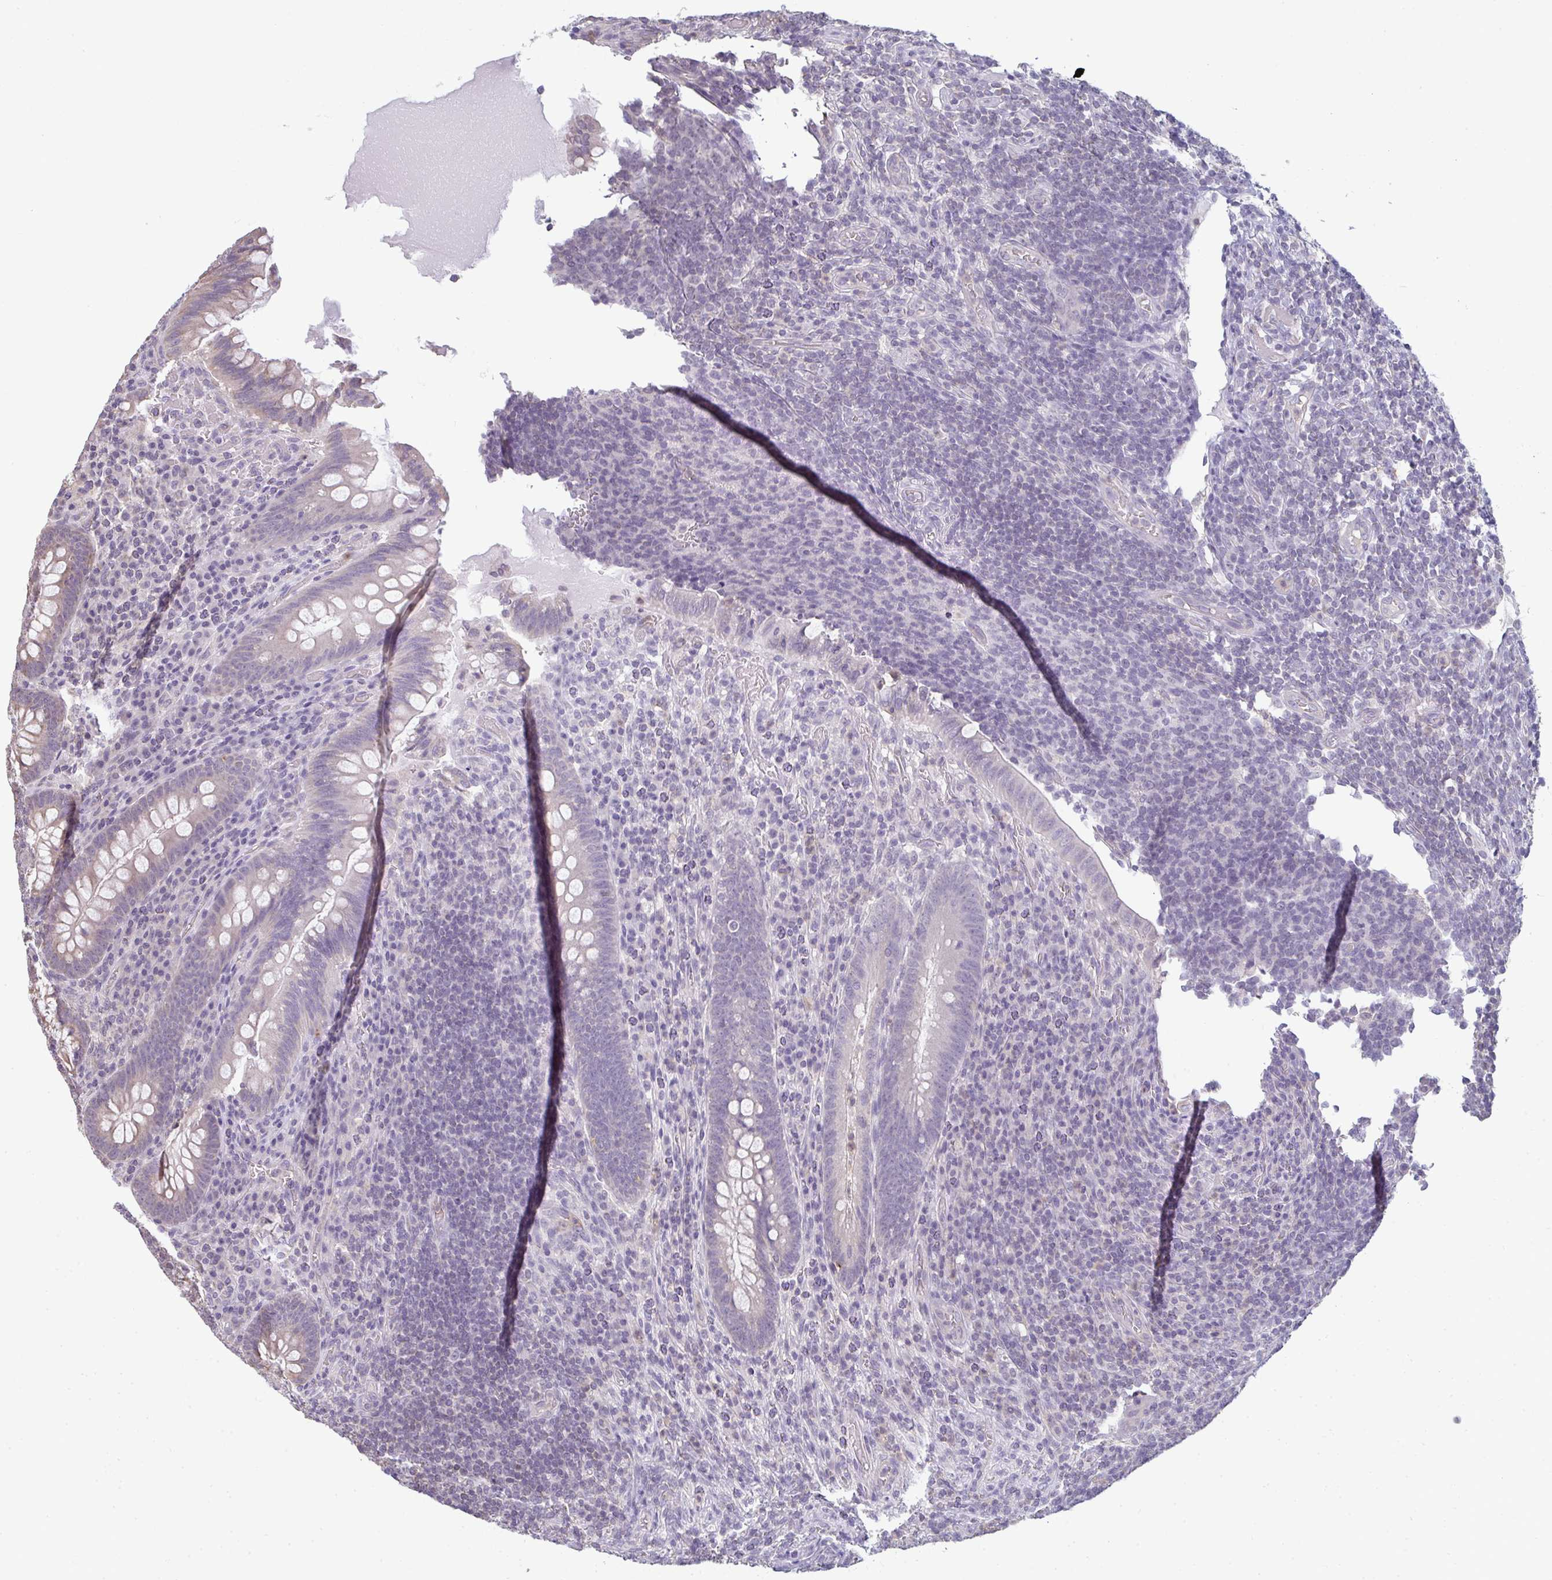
{"staining": {"intensity": "negative", "quantity": "none", "location": "none"}, "tissue": "appendix", "cell_type": "Glandular cells", "image_type": "normal", "snomed": [{"axis": "morphology", "description": "Normal tissue, NOS"}, {"axis": "topography", "description": "Appendix"}], "caption": "The micrograph demonstrates no staining of glandular cells in benign appendix.", "gene": "CXCR1", "patient": {"sex": "female", "age": 43}}